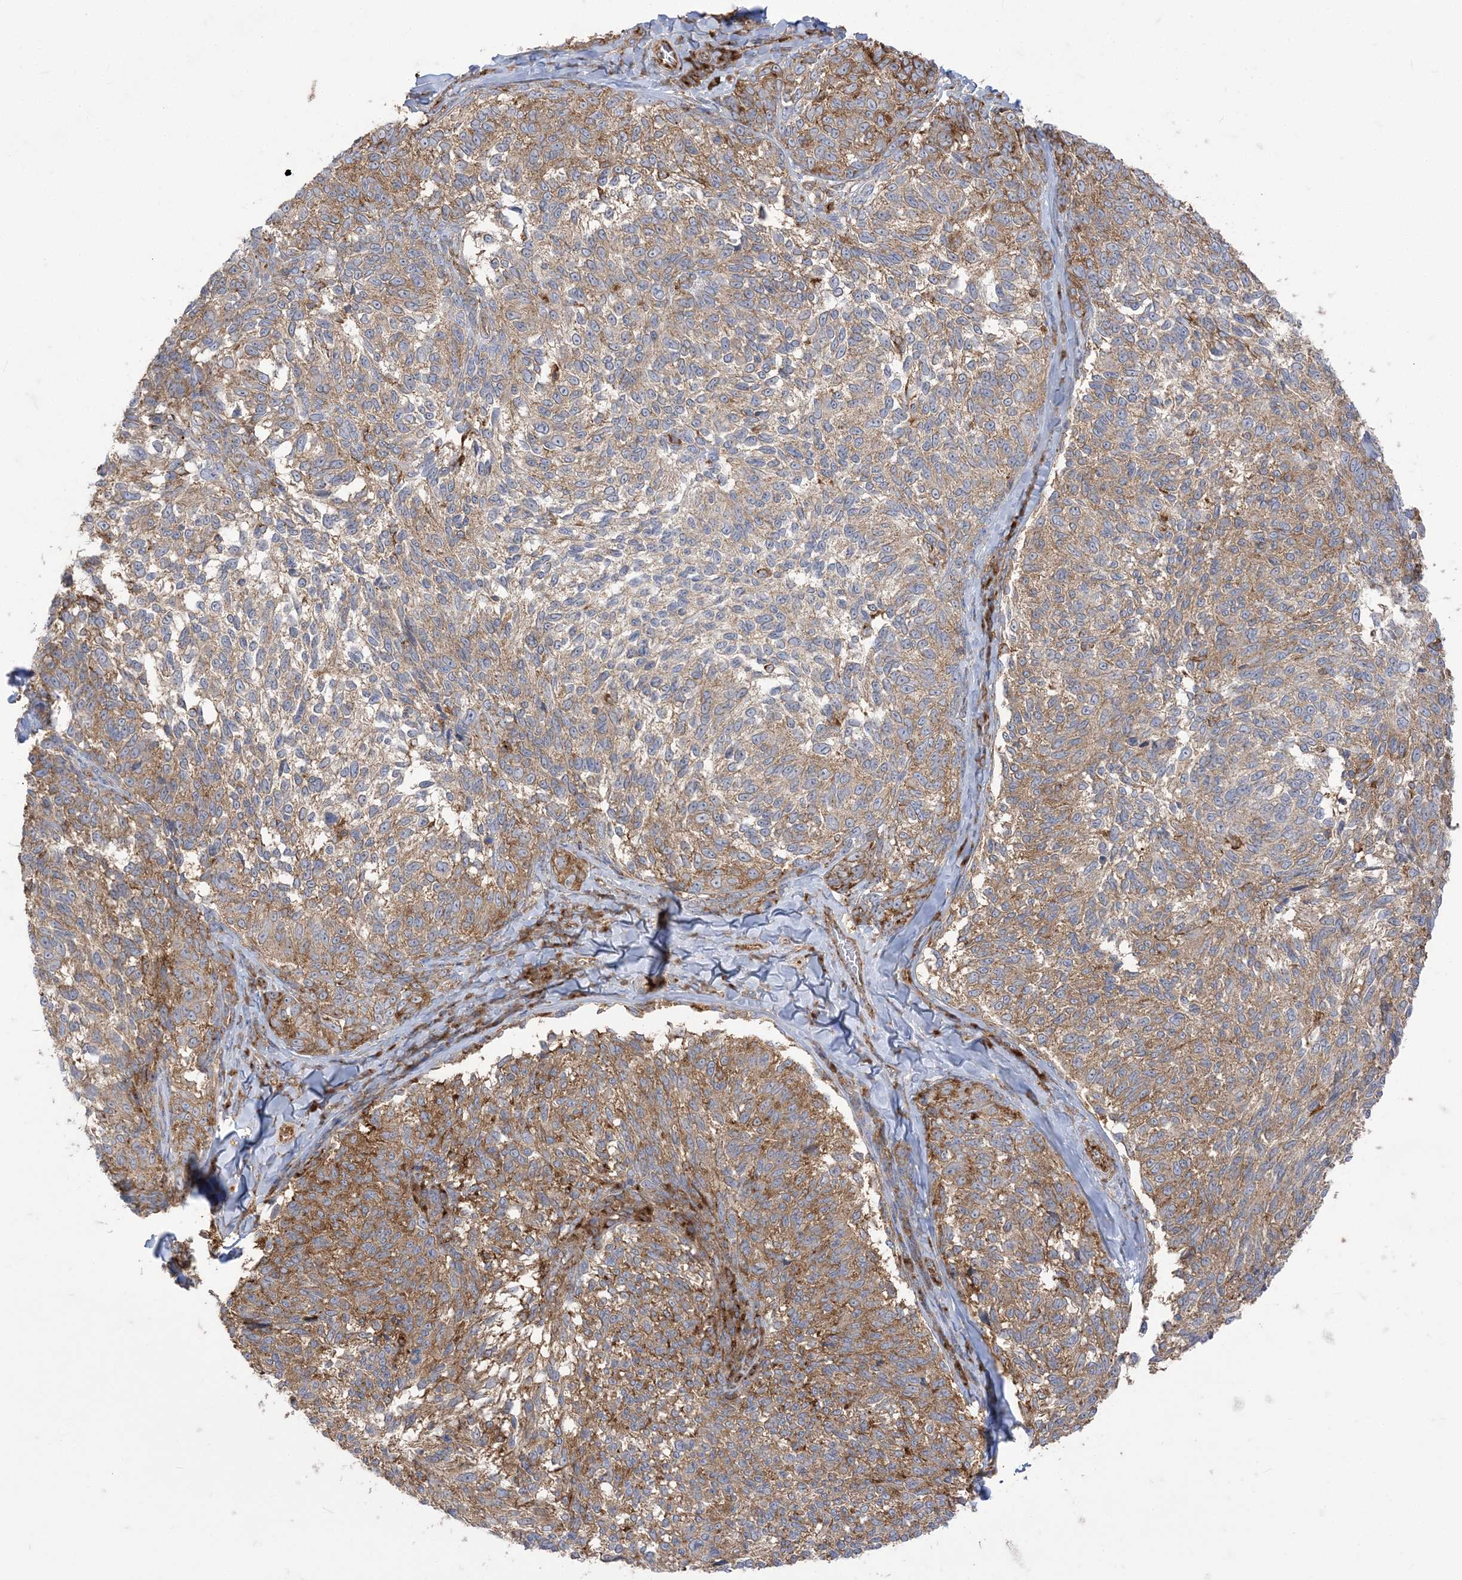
{"staining": {"intensity": "moderate", "quantity": ">75%", "location": "cytoplasmic/membranous"}, "tissue": "melanoma", "cell_type": "Tumor cells", "image_type": "cancer", "snomed": [{"axis": "morphology", "description": "Malignant melanoma, NOS"}, {"axis": "topography", "description": "Skin"}], "caption": "This is a photomicrograph of immunohistochemistry staining of melanoma, which shows moderate expression in the cytoplasmic/membranous of tumor cells.", "gene": "DERL3", "patient": {"sex": "female", "age": 73}}